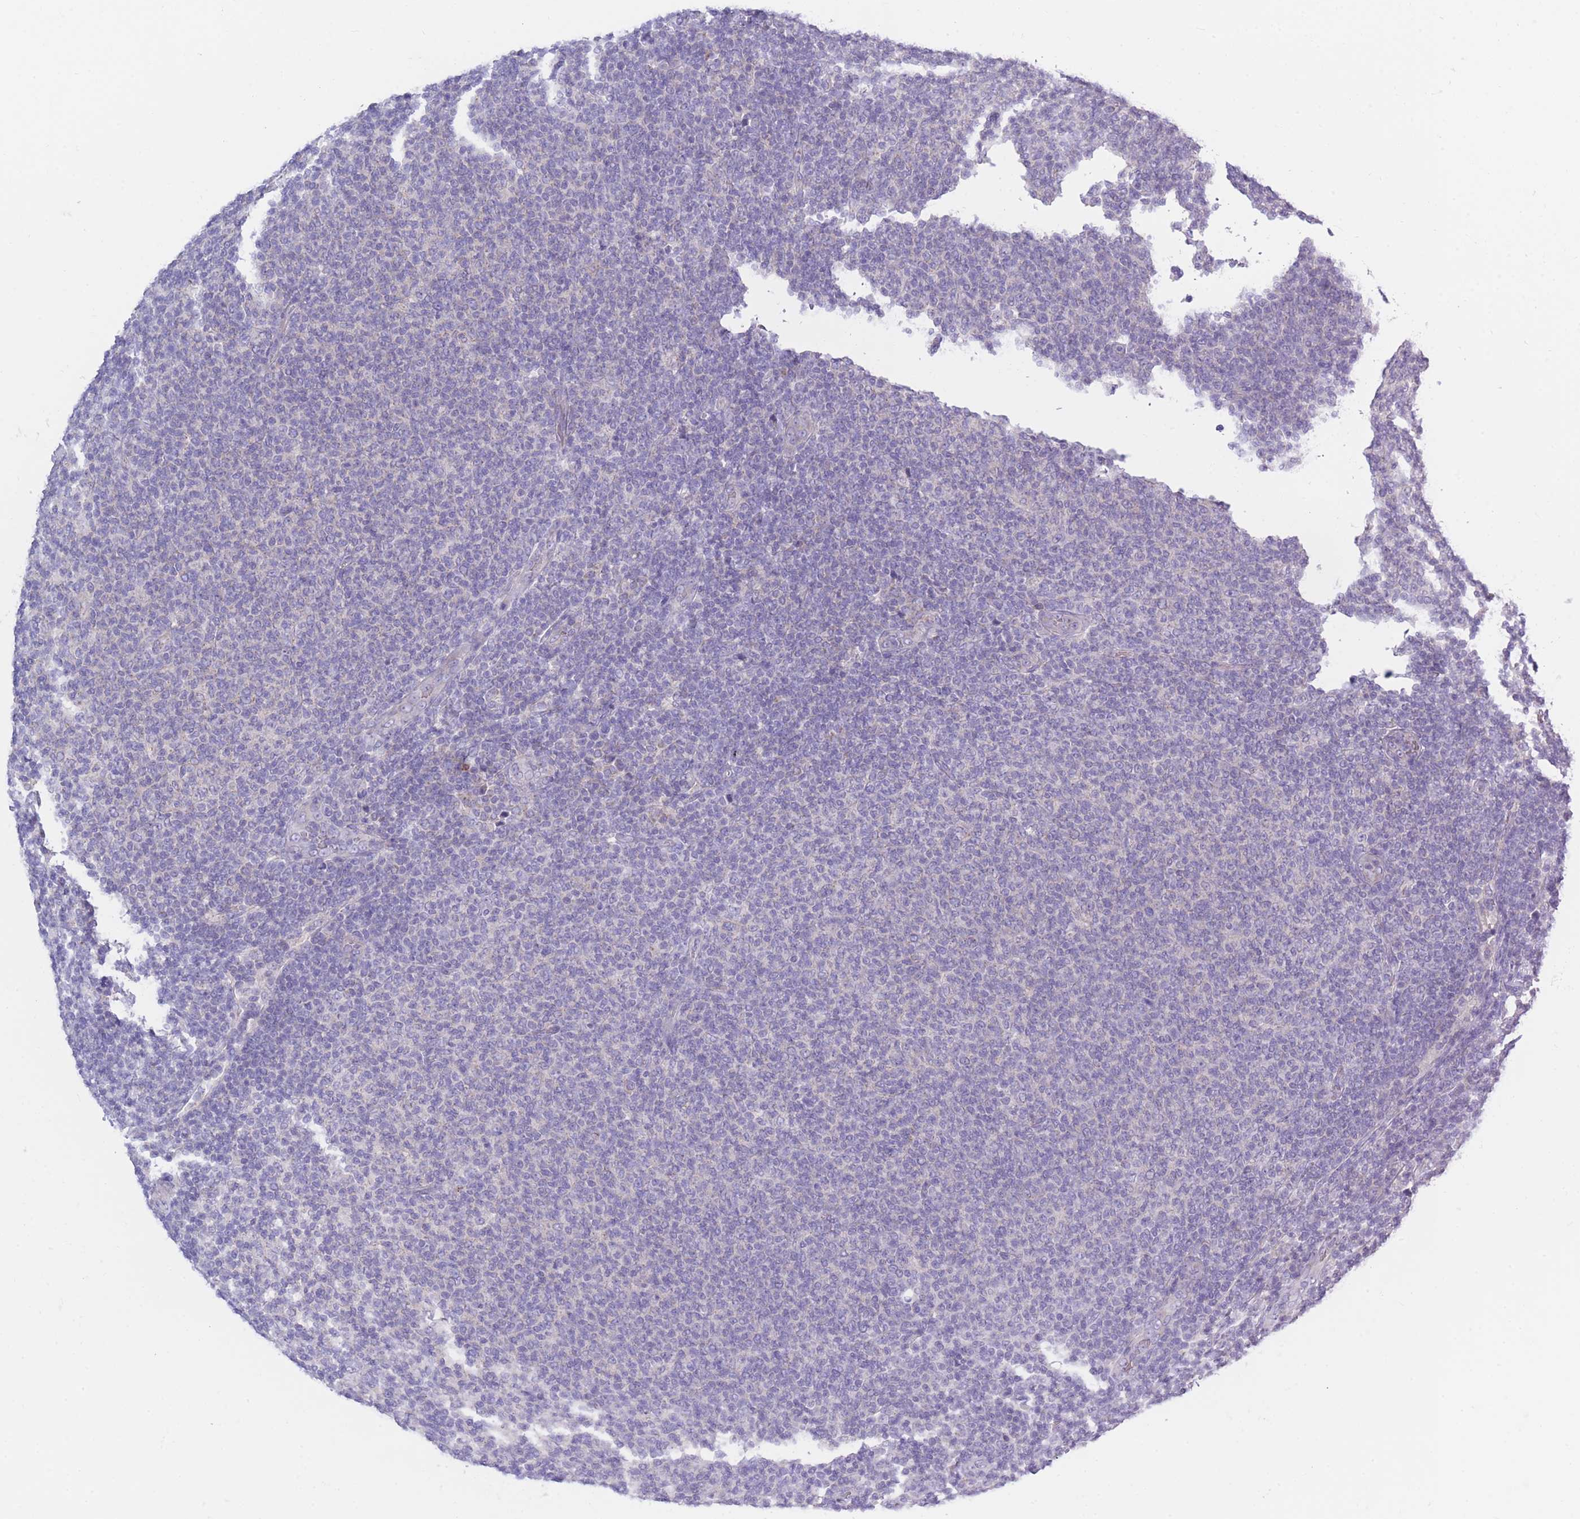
{"staining": {"intensity": "negative", "quantity": "none", "location": "none"}, "tissue": "lymphoma", "cell_type": "Tumor cells", "image_type": "cancer", "snomed": [{"axis": "morphology", "description": "Malignant lymphoma, non-Hodgkin's type, Low grade"}, {"axis": "topography", "description": "Lymph node"}], "caption": "An image of malignant lymphoma, non-Hodgkin's type (low-grade) stained for a protein reveals no brown staining in tumor cells.", "gene": "COPG2", "patient": {"sex": "male", "age": 66}}